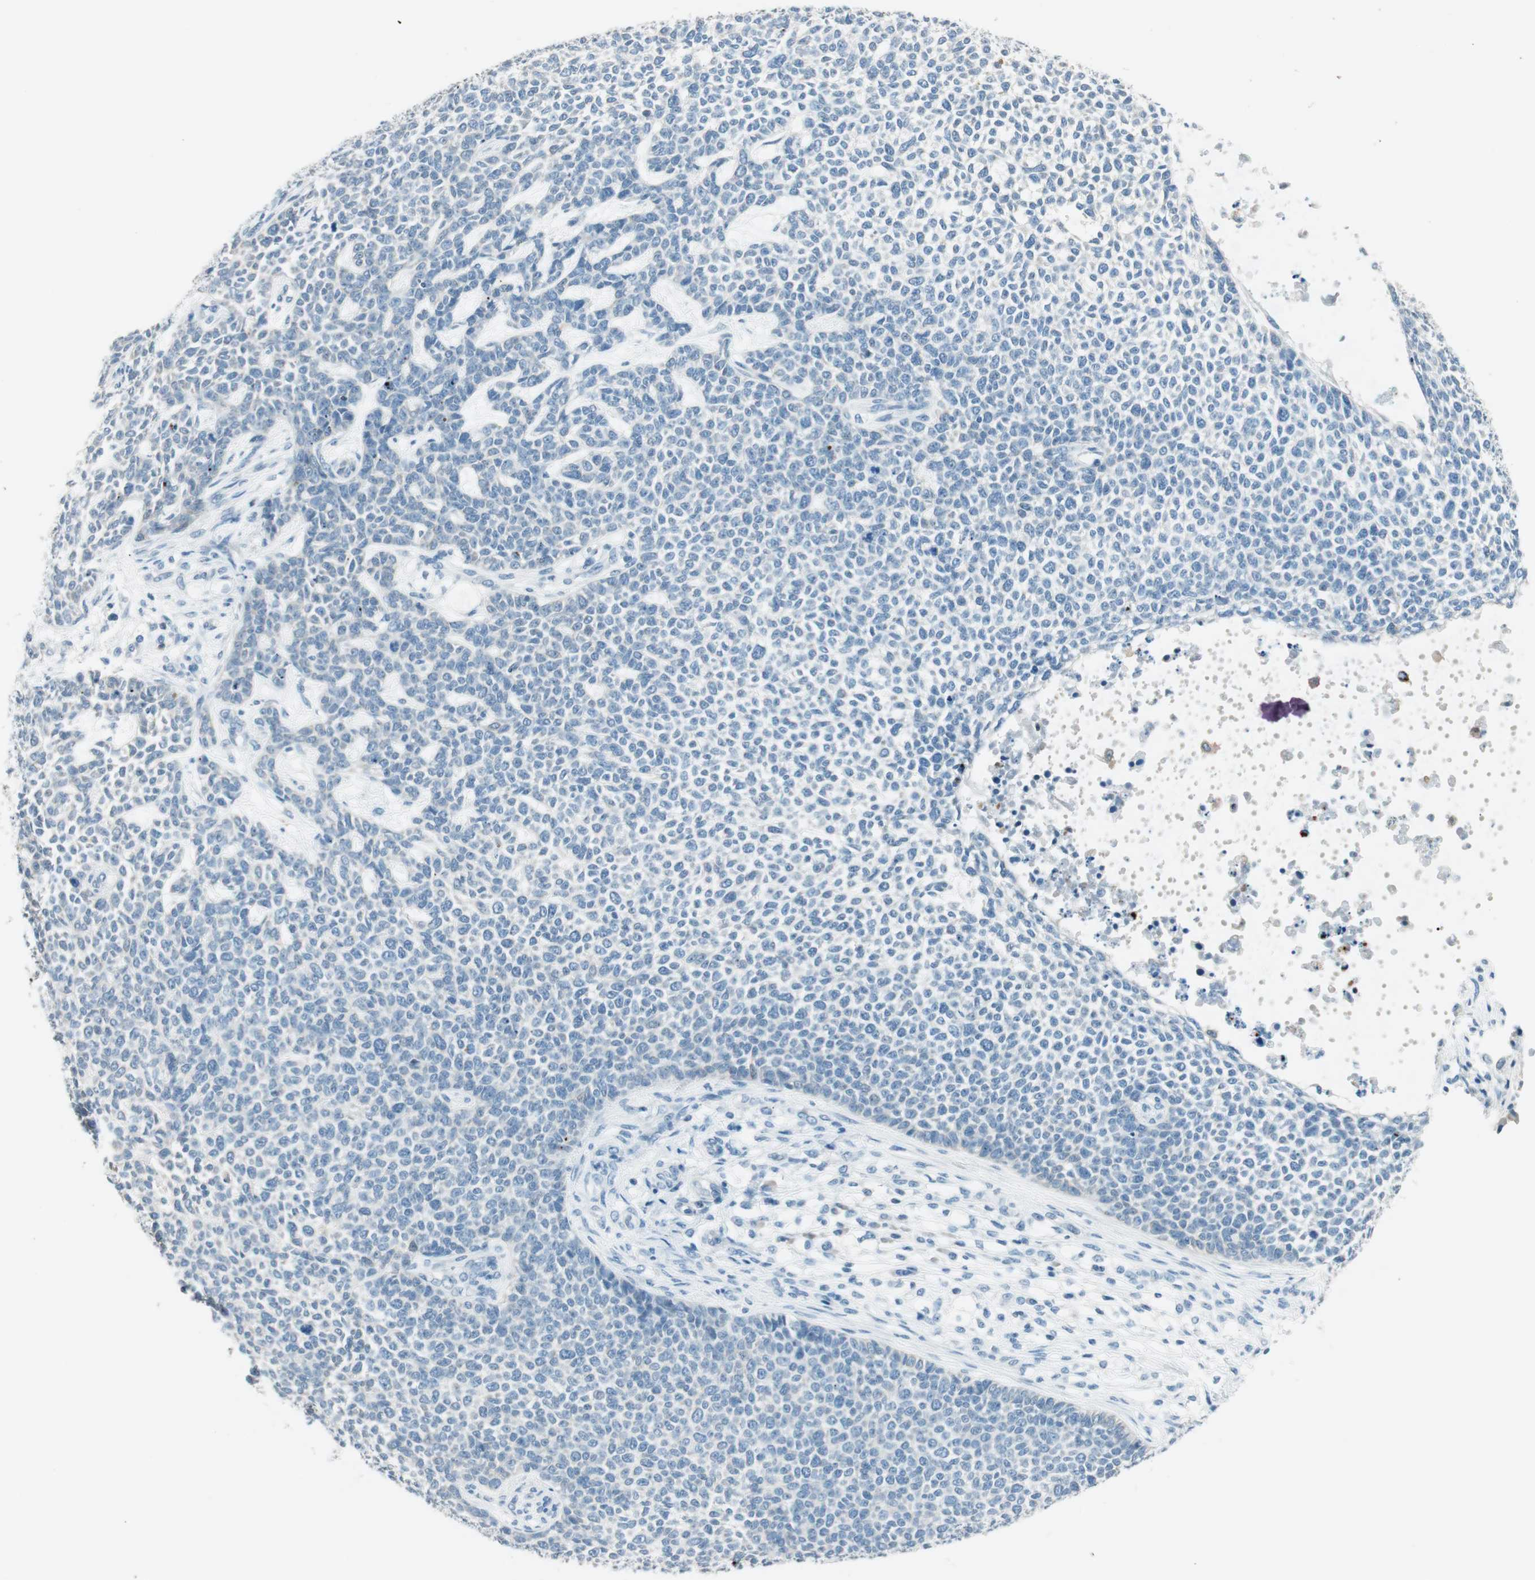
{"staining": {"intensity": "negative", "quantity": "none", "location": "none"}, "tissue": "skin cancer", "cell_type": "Tumor cells", "image_type": "cancer", "snomed": [{"axis": "morphology", "description": "Basal cell carcinoma"}, {"axis": "topography", "description": "Skin"}], "caption": "An IHC histopathology image of skin cancer is shown. There is no staining in tumor cells of skin cancer.", "gene": "GNAO1", "patient": {"sex": "female", "age": 84}}